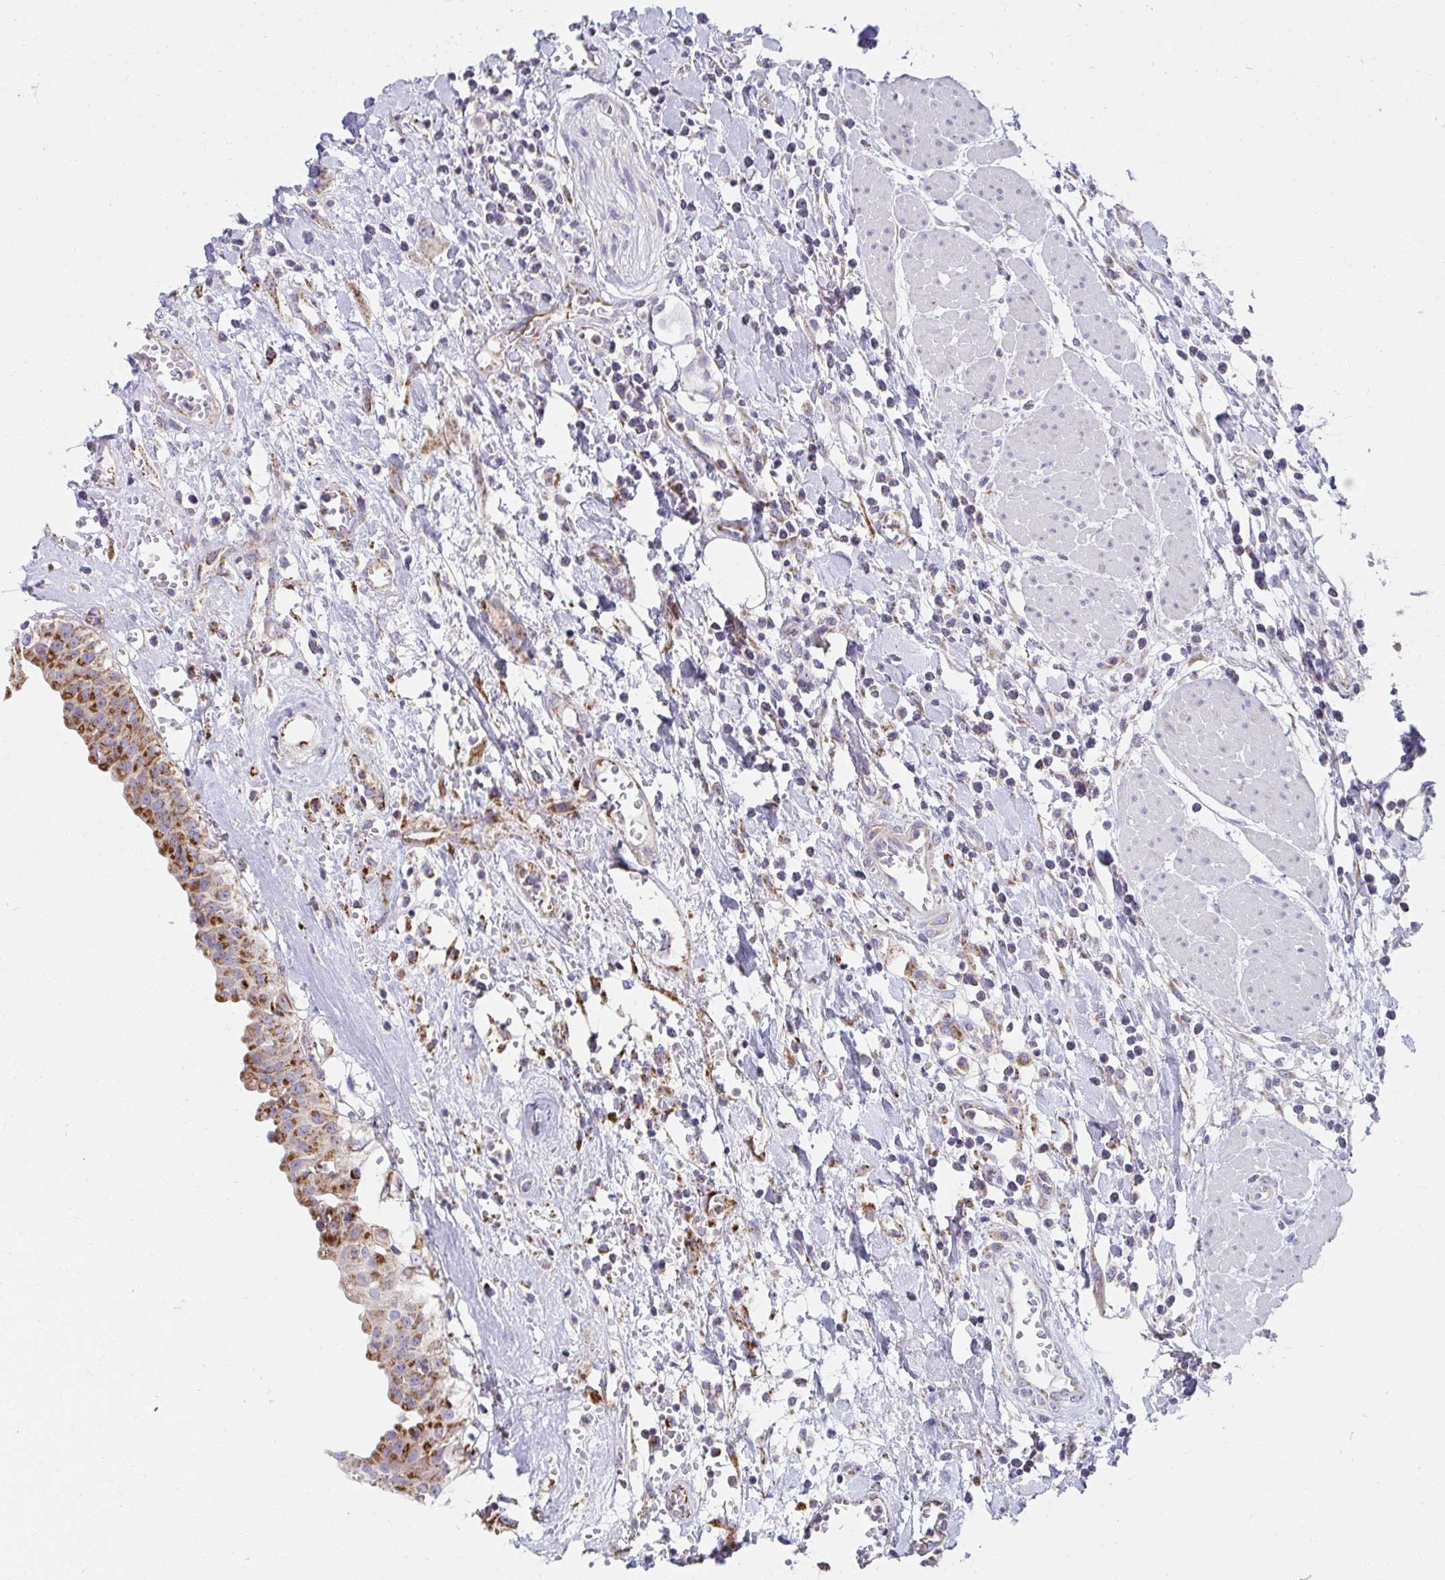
{"staining": {"intensity": "strong", "quantity": ">75%", "location": "cytoplasmic/membranous"}, "tissue": "urinary bladder", "cell_type": "Urothelial cells", "image_type": "normal", "snomed": [{"axis": "morphology", "description": "Normal tissue, NOS"}, {"axis": "topography", "description": "Urinary bladder"}], "caption": "Immunohistochemical staining of benign human urinary bladder exhibits >75% levels of strong cytoplasmic/membranous protein expression in about >75% of urothelial cells.", "gene": "EXOC5", "patient": {"sex": "male", "age": 64}}